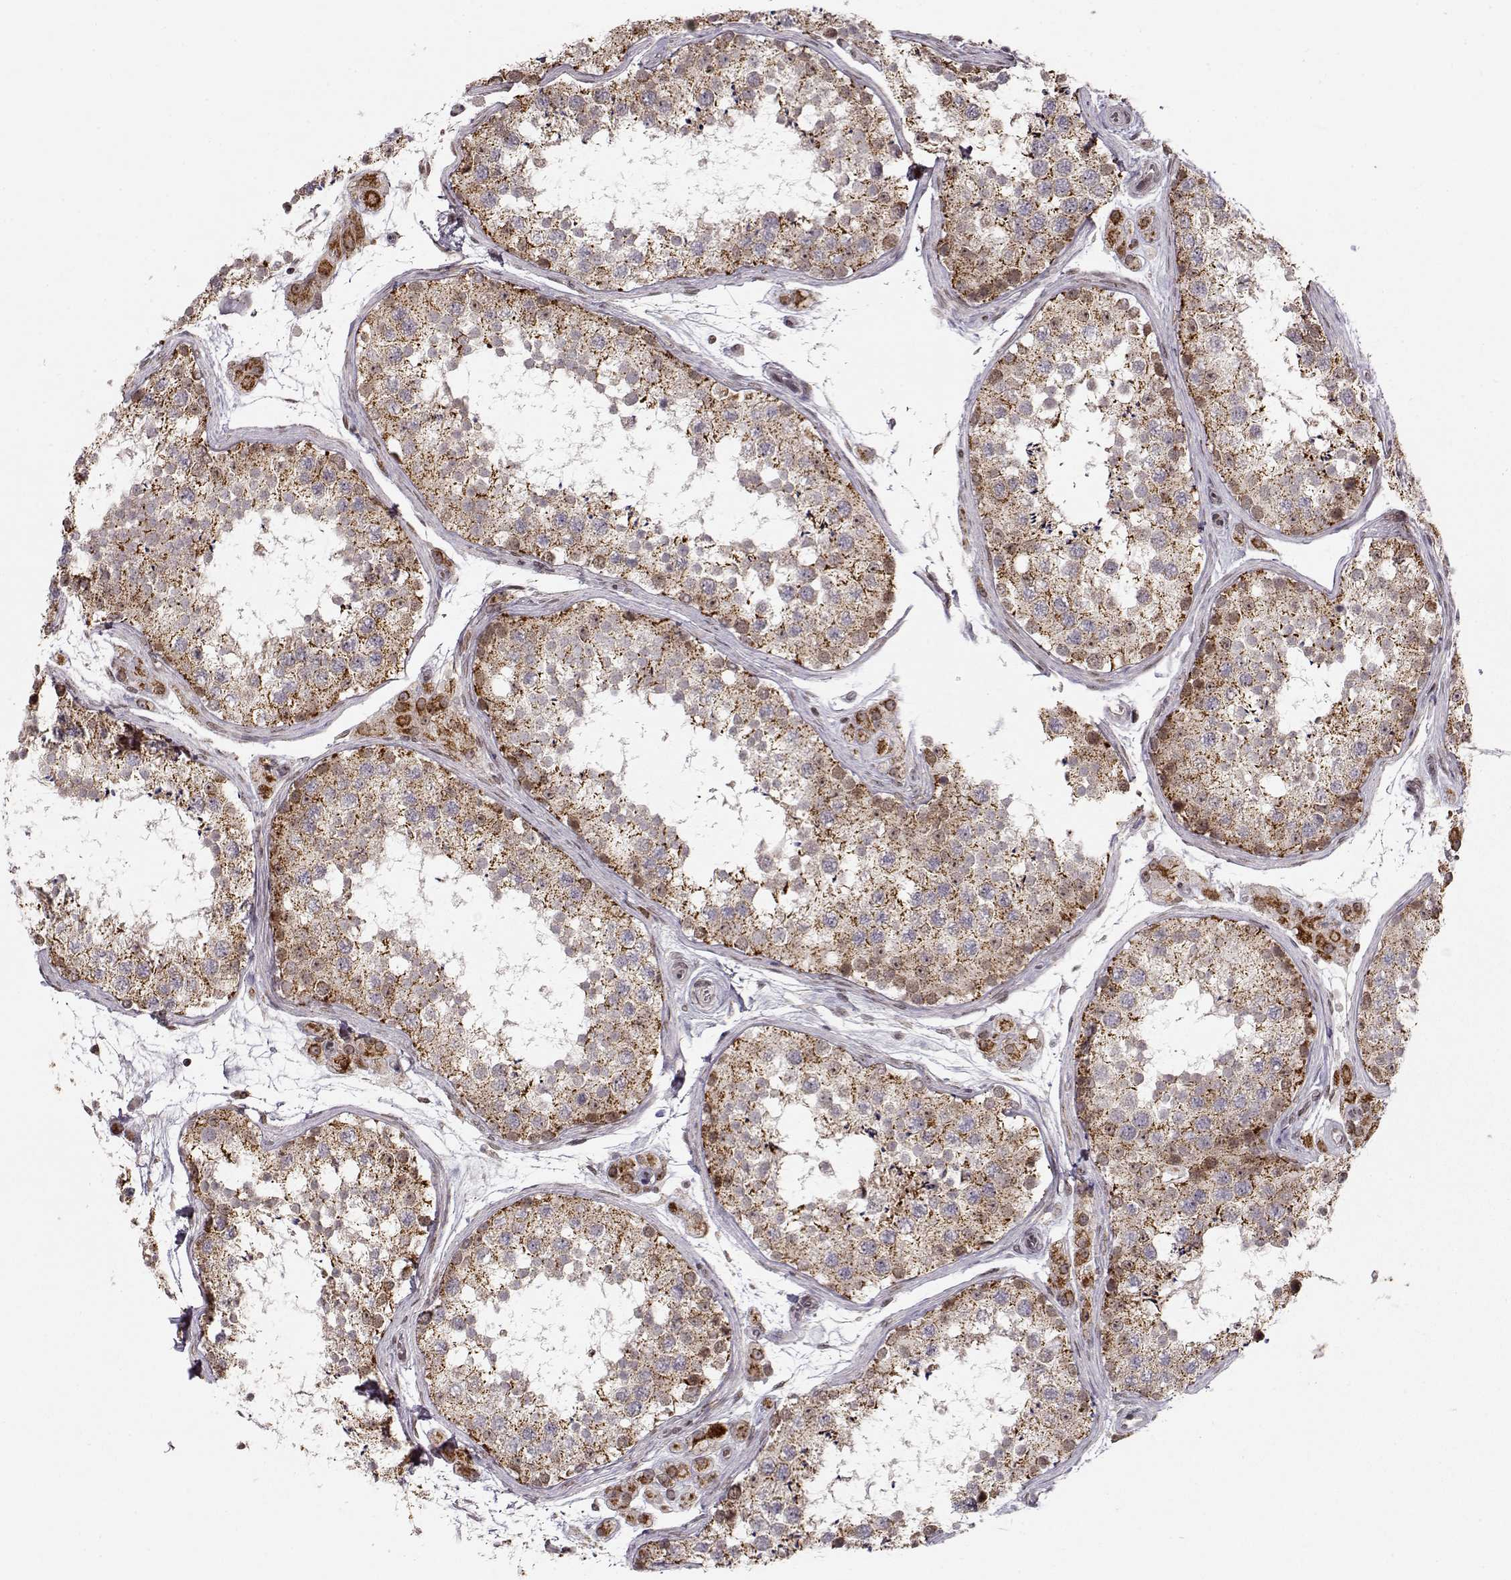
{"staining": {"intensity": "strong", "quantity": ">75%", "location": "cytoplasmic/membranous"}, "tissue": "testis", "cell_type": "Cells in seminiferous ducts", "image_type": "normal", "snomed": [{"axis": "morphology", "description": "Normal tissue, NOS"}, {"axis": "topography", "description": "Testis"}], "caption": "Immunohistochemical staining of unremarkable human testis demonstrates strong cytoplasmic/membranous protein staining in about >75% of cells in seminiferous ducts.", "gene": "RAI1", "patient": {"sex": "male", "age": 41}}